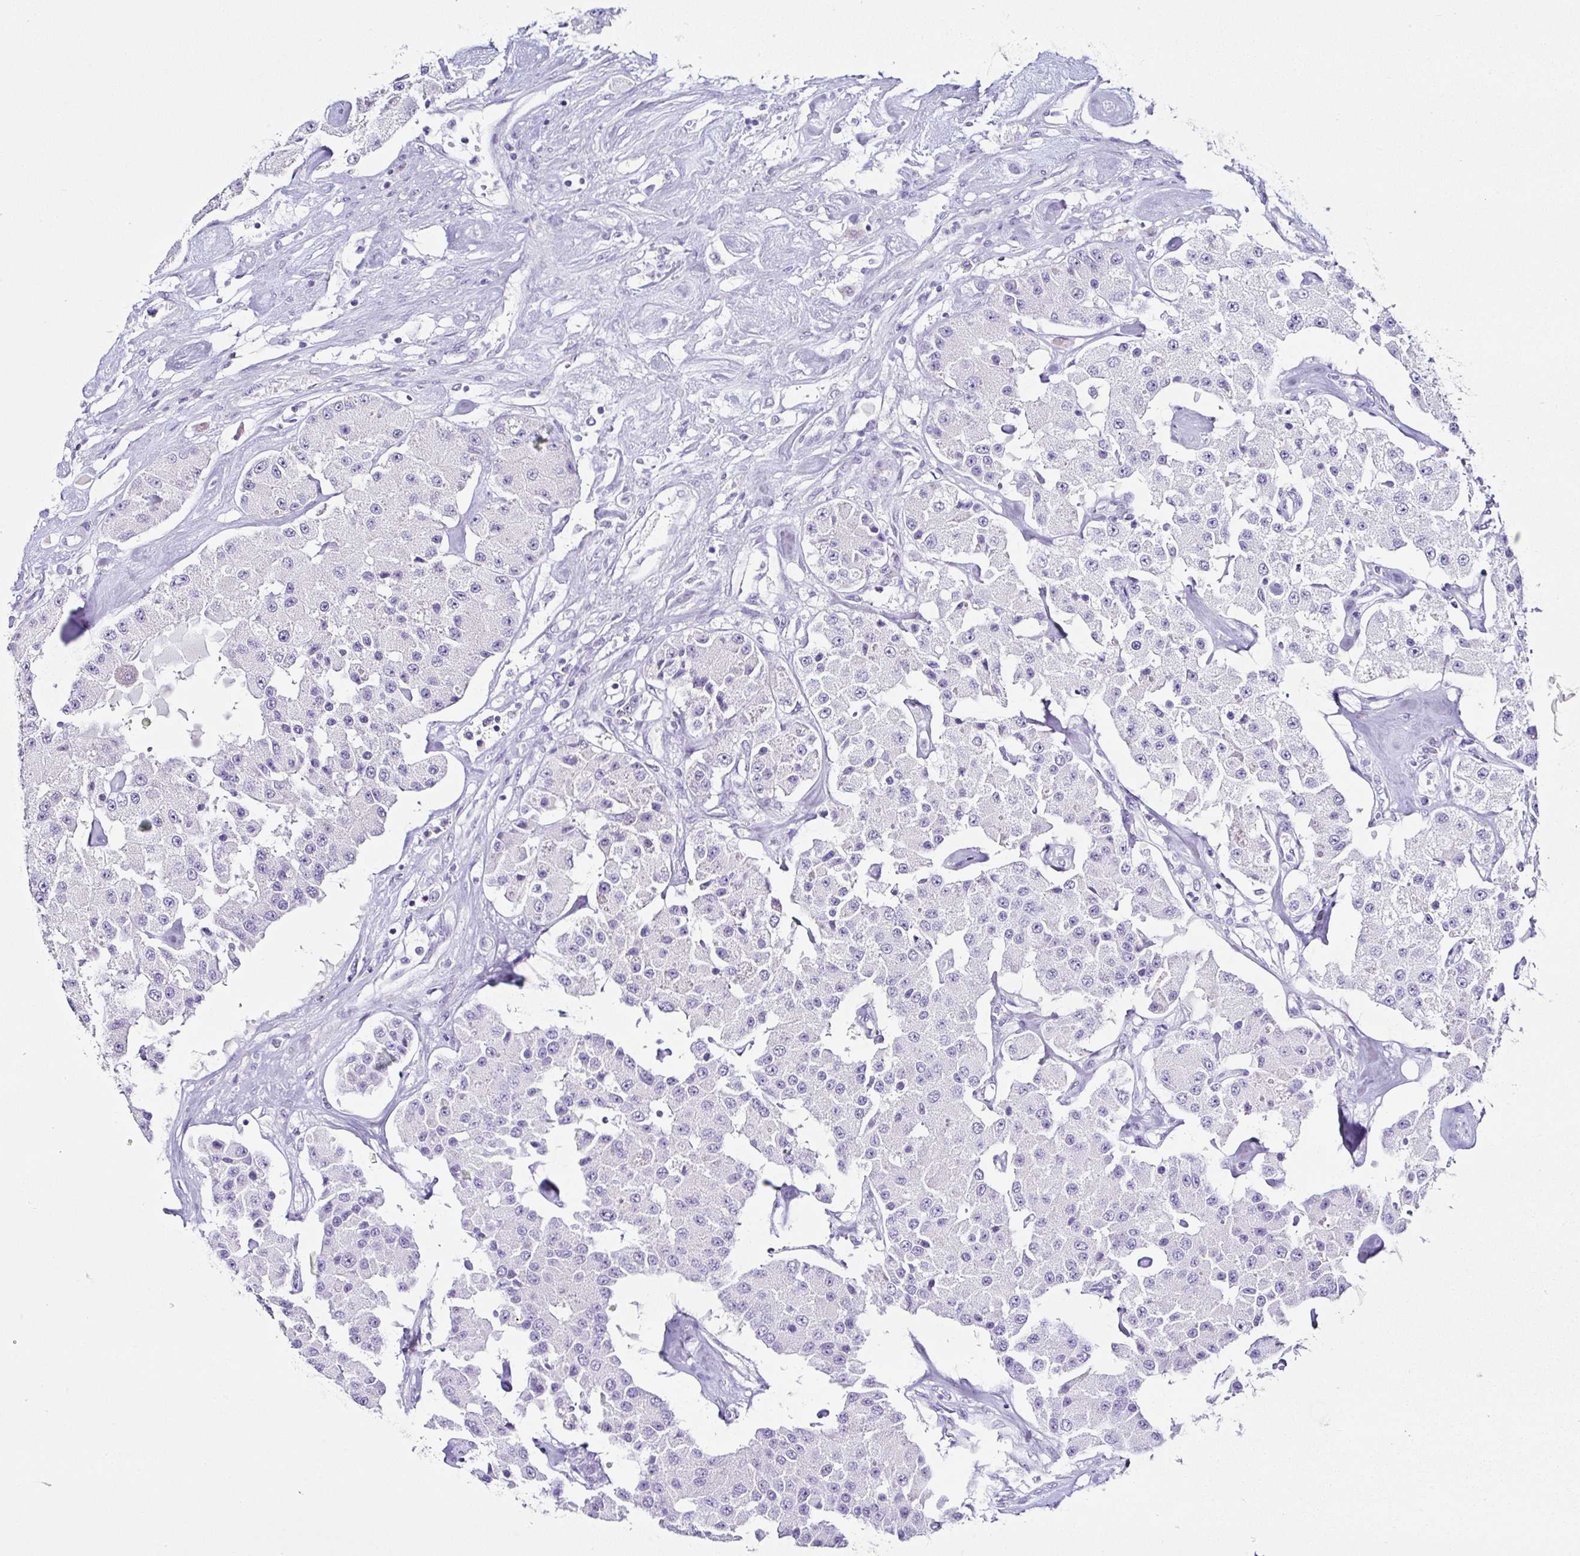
{"staining": {"intensity": "negative", "quantity": "none", "location": "none"}, "tissue": "carcinoid", "cell_type": "Tumor cells", "image_type": "cancer", "snomed": [{"axis": "morphology", "description": "Carcinoid, malignant, NOS"}, {"axis": "topography", "description": "Pancreas"}], "caption": "Immunohistochemistry (IHC) of human carcinoid demonstrates no positivity in tumor cells. (DAB immunohistochemistry visualized using brightfield microscopy, high magnification).", "gene": "SERPINB3", "patient": {"sex": "male", "age": 41}}